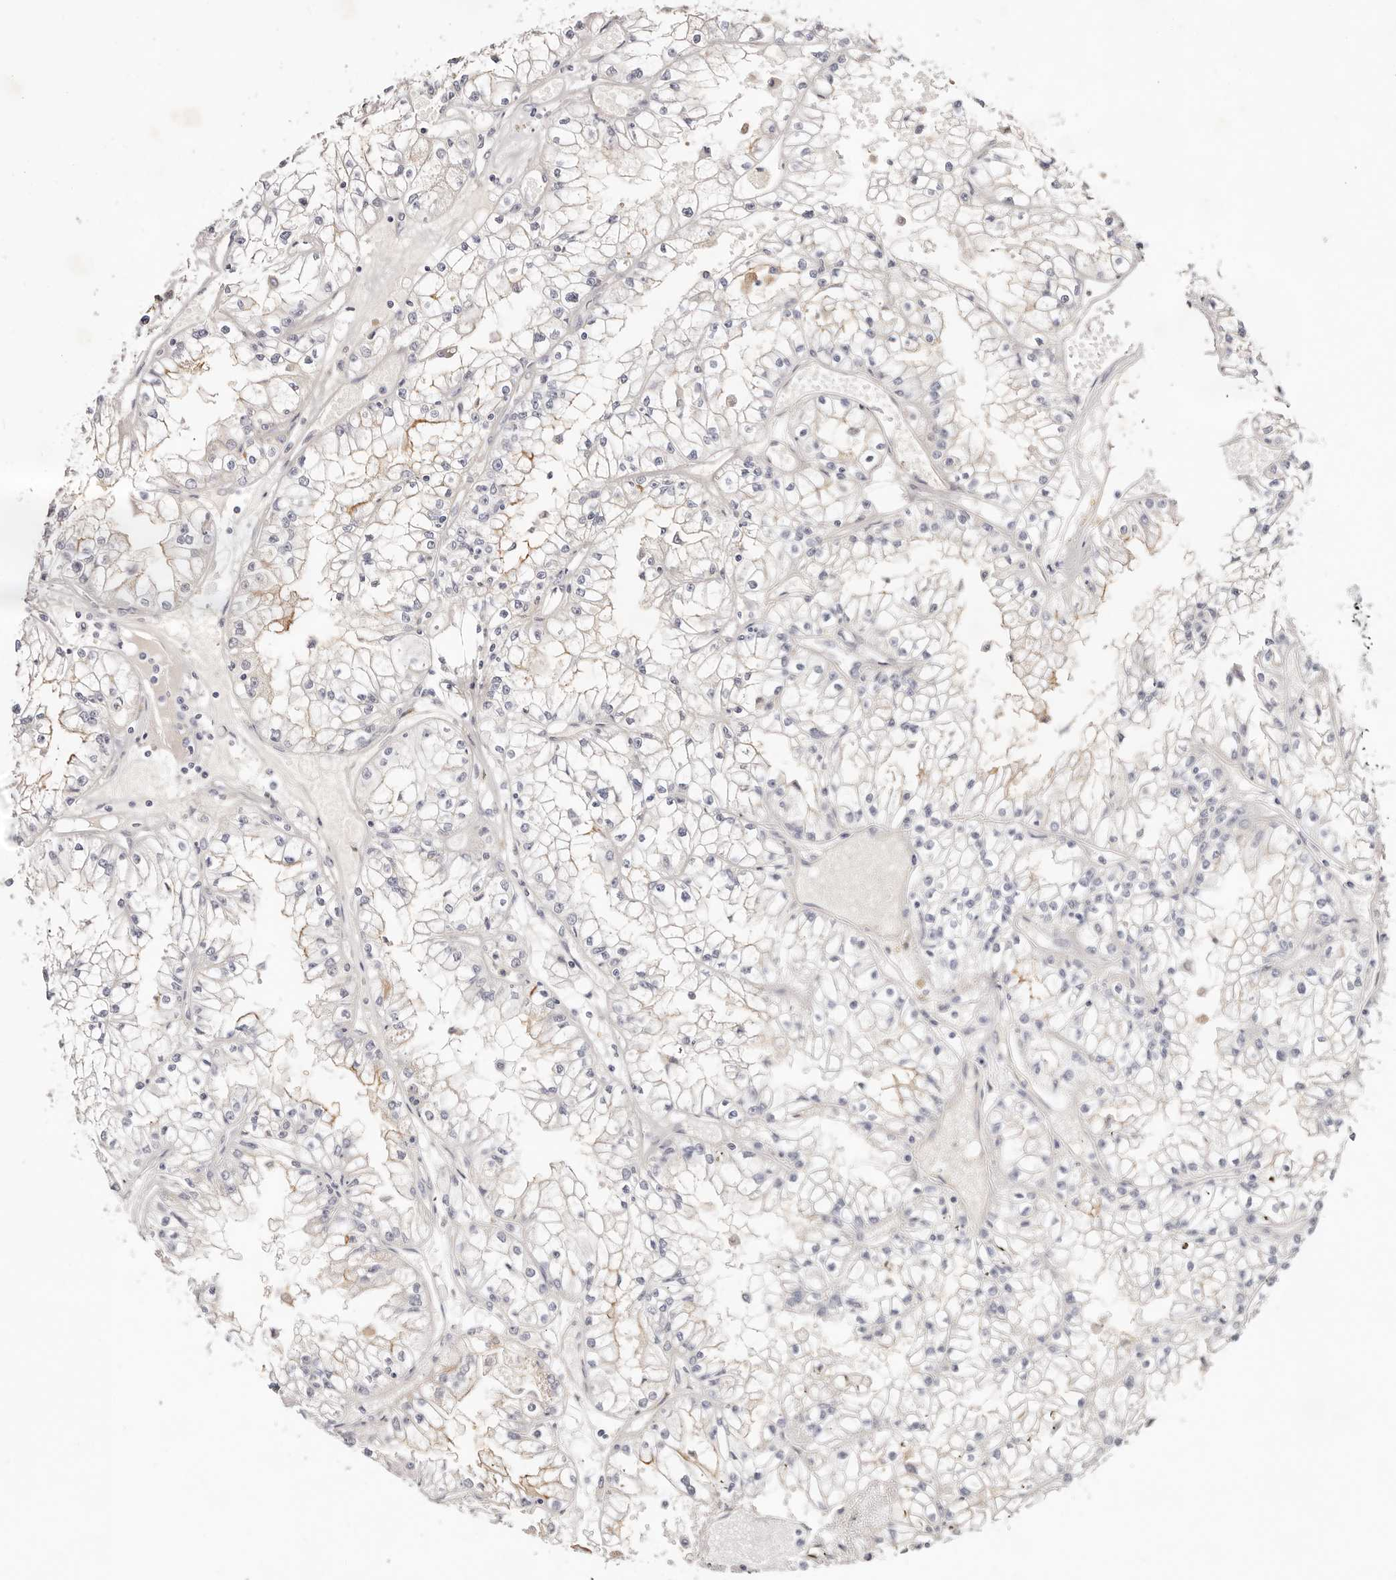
{"staining": {"intensity": "negative", "quantity": "none", "location": "none"}, "tissue": "renal cancer", "cell_type": "Tumor cells", "image_type": "cancer", "snomed": [{"axis": "morphology", "description": "Adenocarcinoma, NOS"}, {"axis": "topography", "description": "Kidney"}], "caption": "High power microscopy image of an immunohistochemistry photomicrograph of renal cancer (adenocarcinoma), revealing no significant staining in tumor cells.", "gene": "DNASE1", "patient": {"sex": "male", "age": 56}}